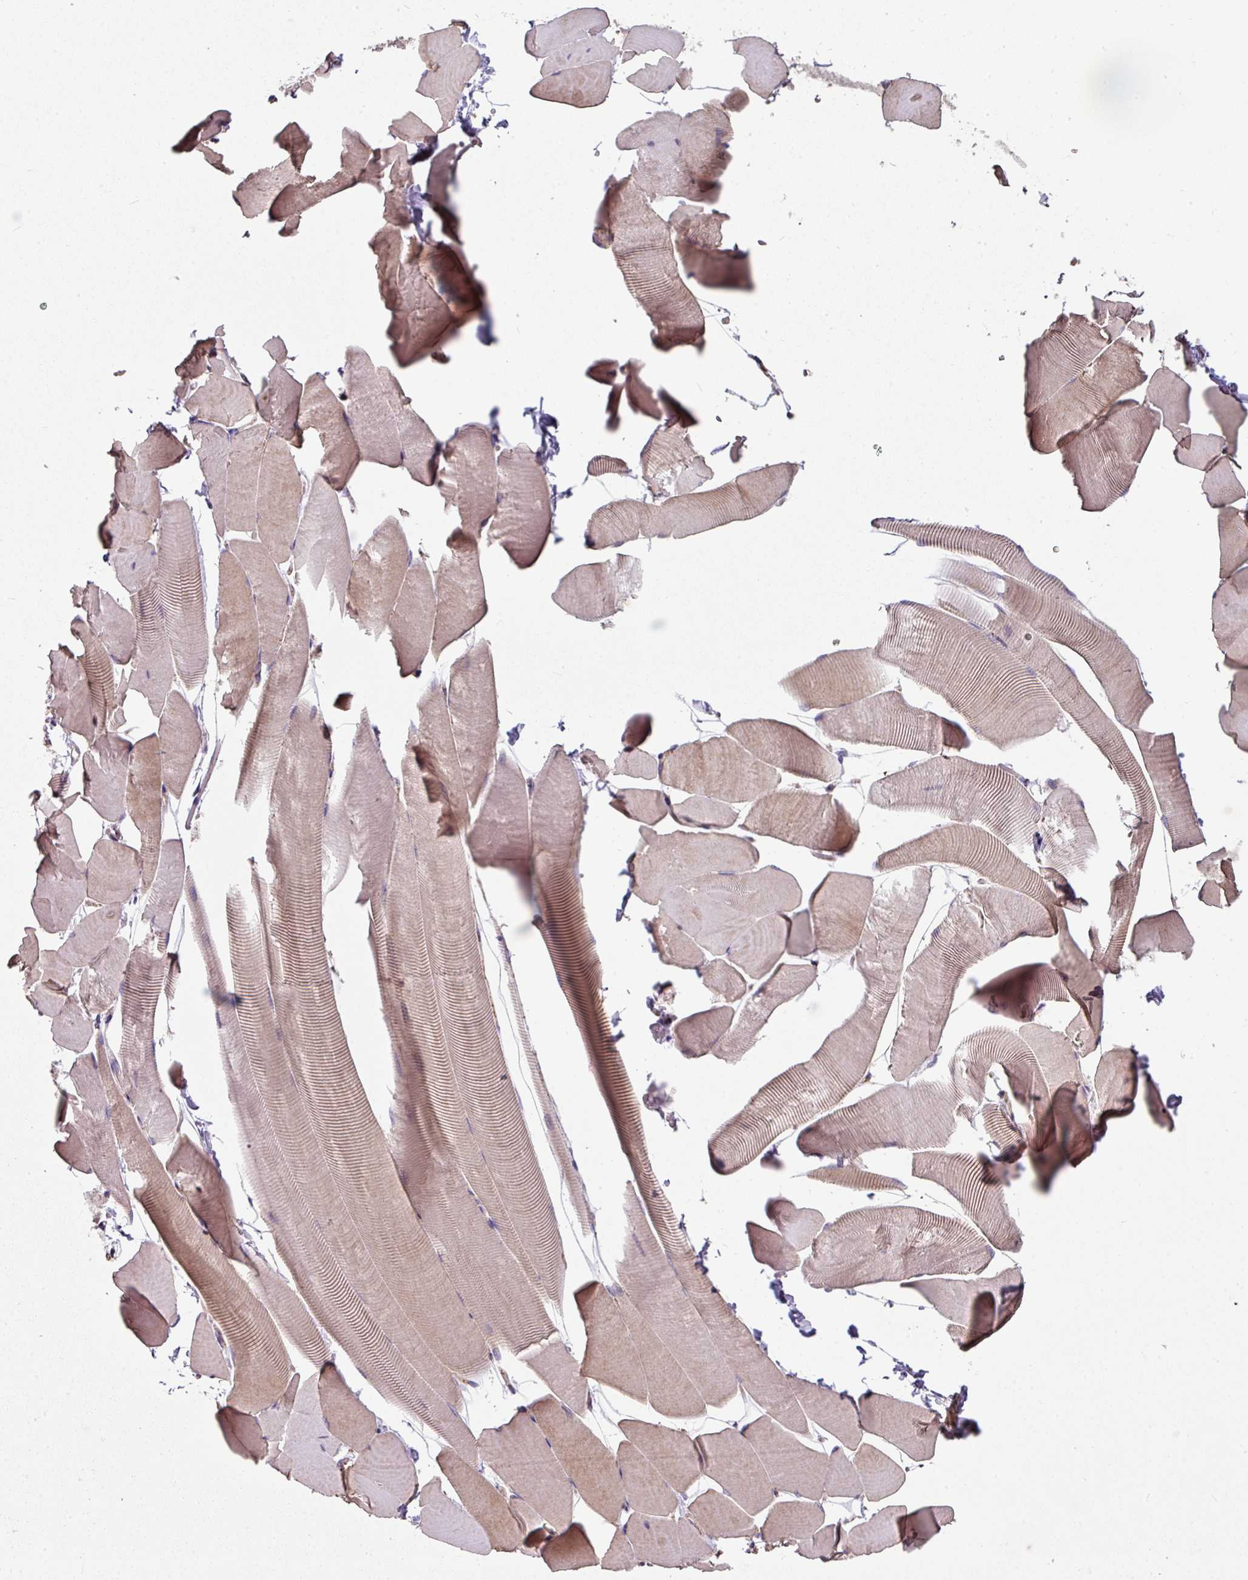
{"staining": {"intensity": "weak", "quantity": "25%-75%", "location": "cytoplasmic/membranous"}, "tissue": "skeletal muscle", "cell_type": "Myocytes", "image_type": "normal", "snomed": [{"axis": "morphology", "description": "Normal tissue, NOS"}, {"axis": "topography", "description": "Skeletal muscle"}], "caption": "A brown stain shows weak cytoplasmic/membranous staining of a protein in myocytes of normal human skeletal muscle. The staining was performed using DAB (3,3'-diaminobenzidine), with brown indicating positive protein expression. Nuclei are stained blue with hematoxylin.", "gene": "C4orf48", "patient": {"sex": "male", "age": 25}}